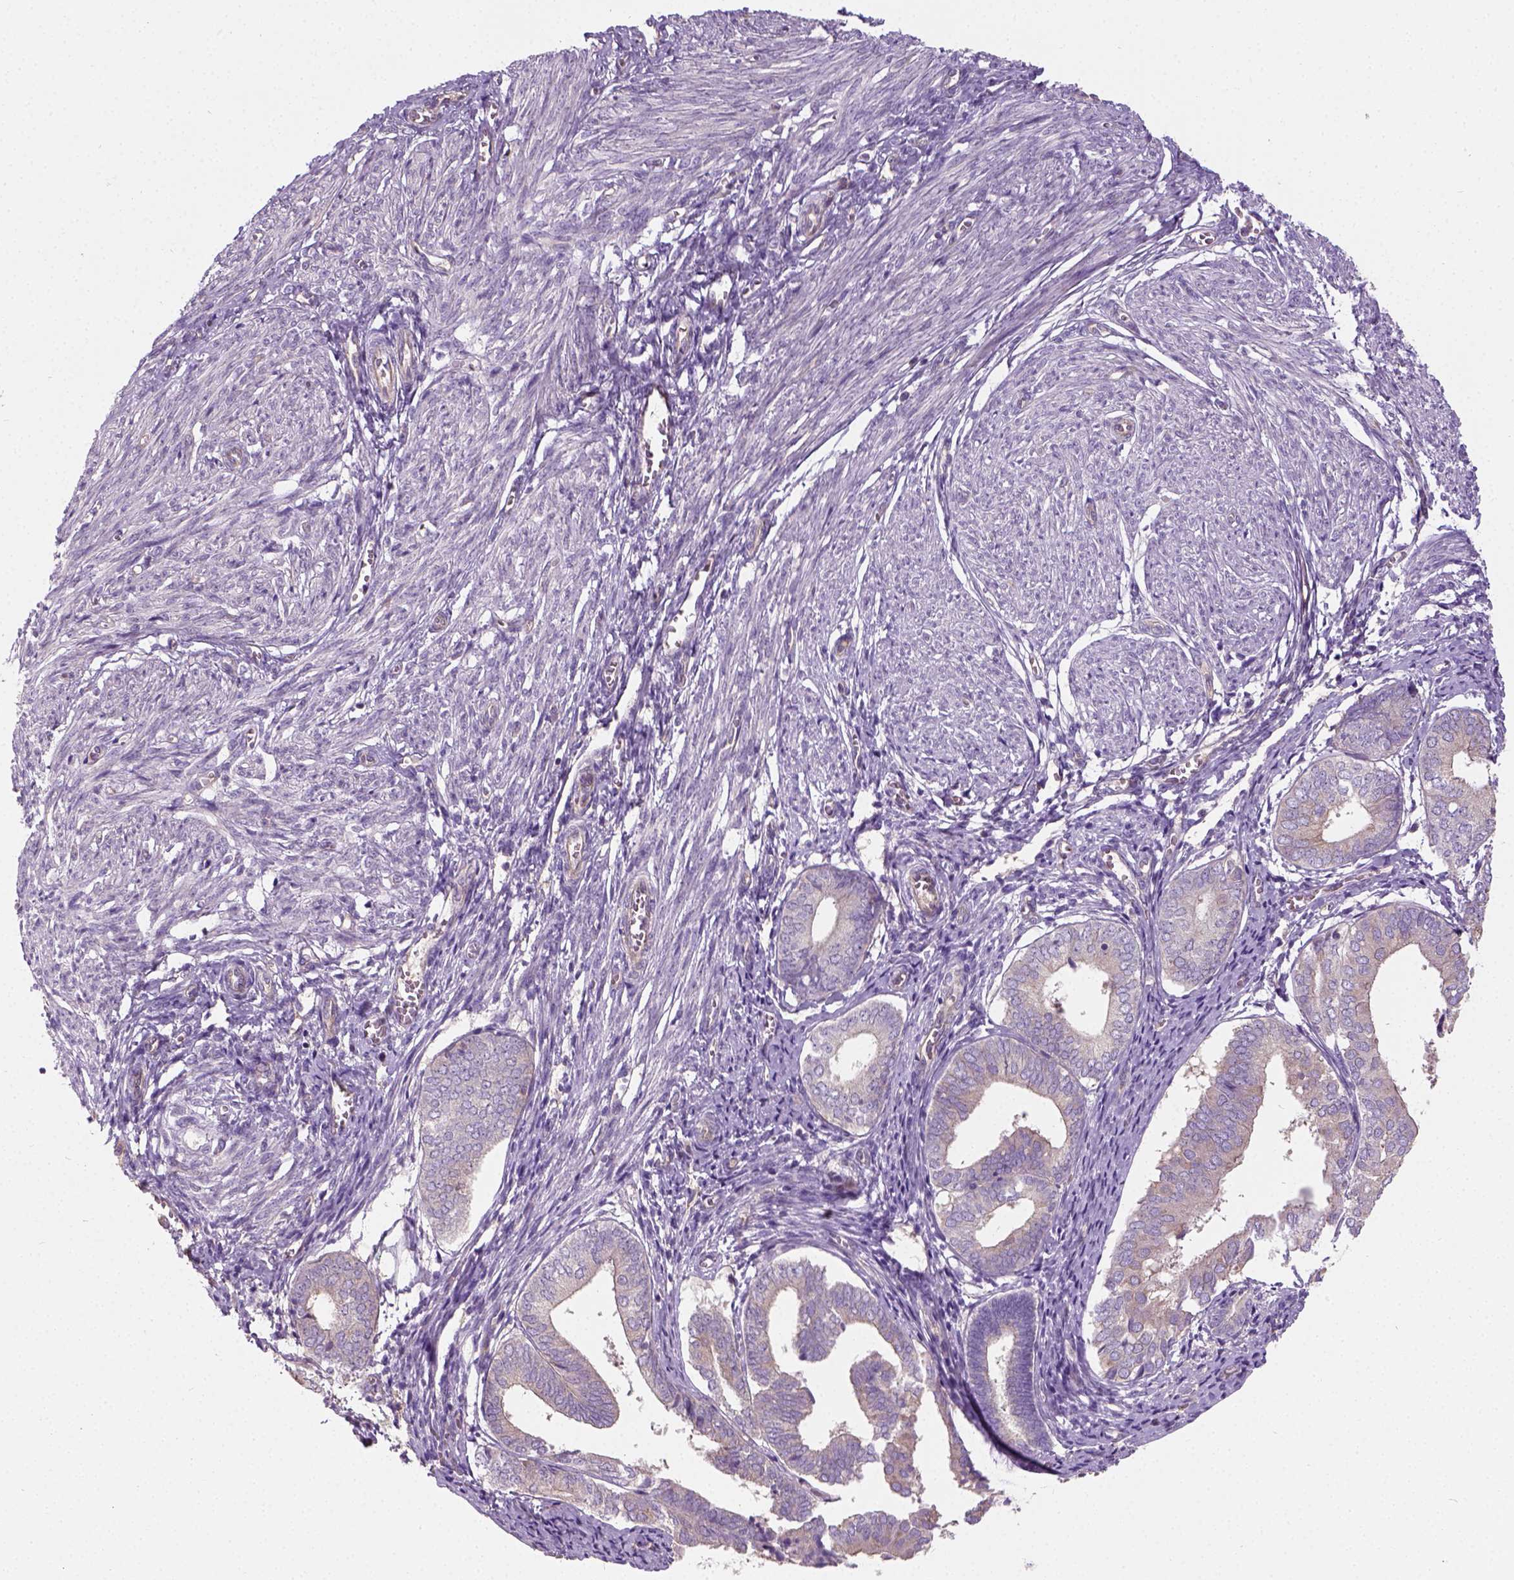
{"staining": {"intensity": "weak", "quantity": "25%-75%", "location": "cytoplasmic/membranous"}, "tissue": "endometrium", "cell_type": "Cells in endometrial stroma", "image_type": "normal", "snomed": [{"axis": "morphology", "description": "Normal tissue, NOS"}, {"axis": "topography", "description": "Endometrium"}], "caption": "High-power microscopy captured an immunohistochemistry image of normal endometrium, revealing weak cytoplasmic/membranous staining in approximately 25%-75% of cells in endometrial stroma.", "gene": "CRACR2A", "patient": {"sex": "female", "age": 50}}